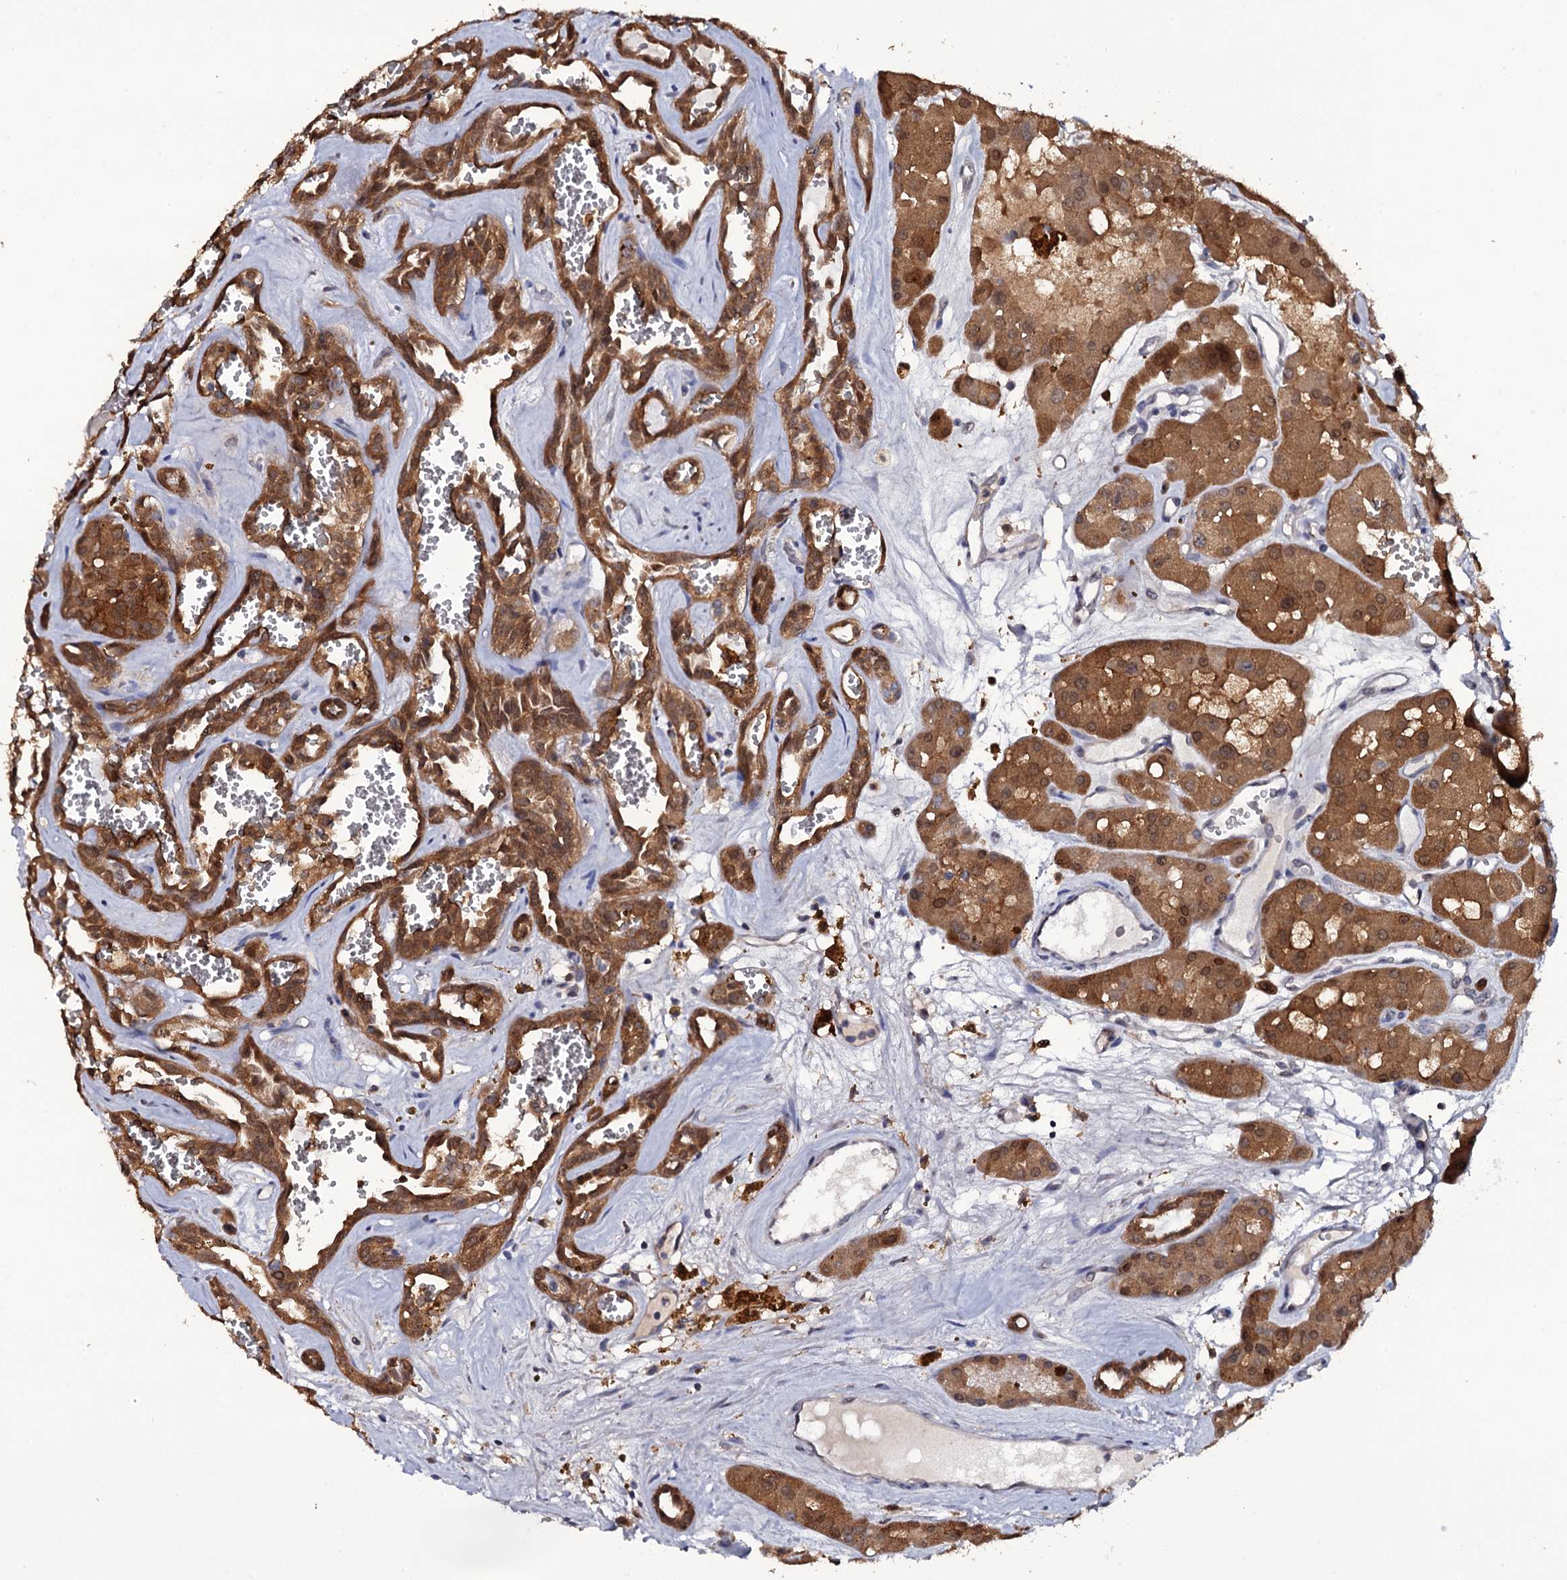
{"staining": {"intensity": "strong", "quantity": ">75%", "location": "cytoplasmic/membranous"}, "tissue": "renal cancer", "cell_type": "Tumor cells", "image_type": "cancer", "snomed": [{"axis": "morphology", "description": "Carcinoma, NOS"}, {"axis": "topography", "description": "Kidney"}], "caption": "High-magnification brightfield microscopy of renal cancer stained with DAB (brown) and counterstained with hematoxylin (blue). tumor cells exhibit strong cytoplasmic/membranous staining is seen in about>75% of cells.", "gene": "CRYL1", "patient": {"sex": "female", "age": 75}}